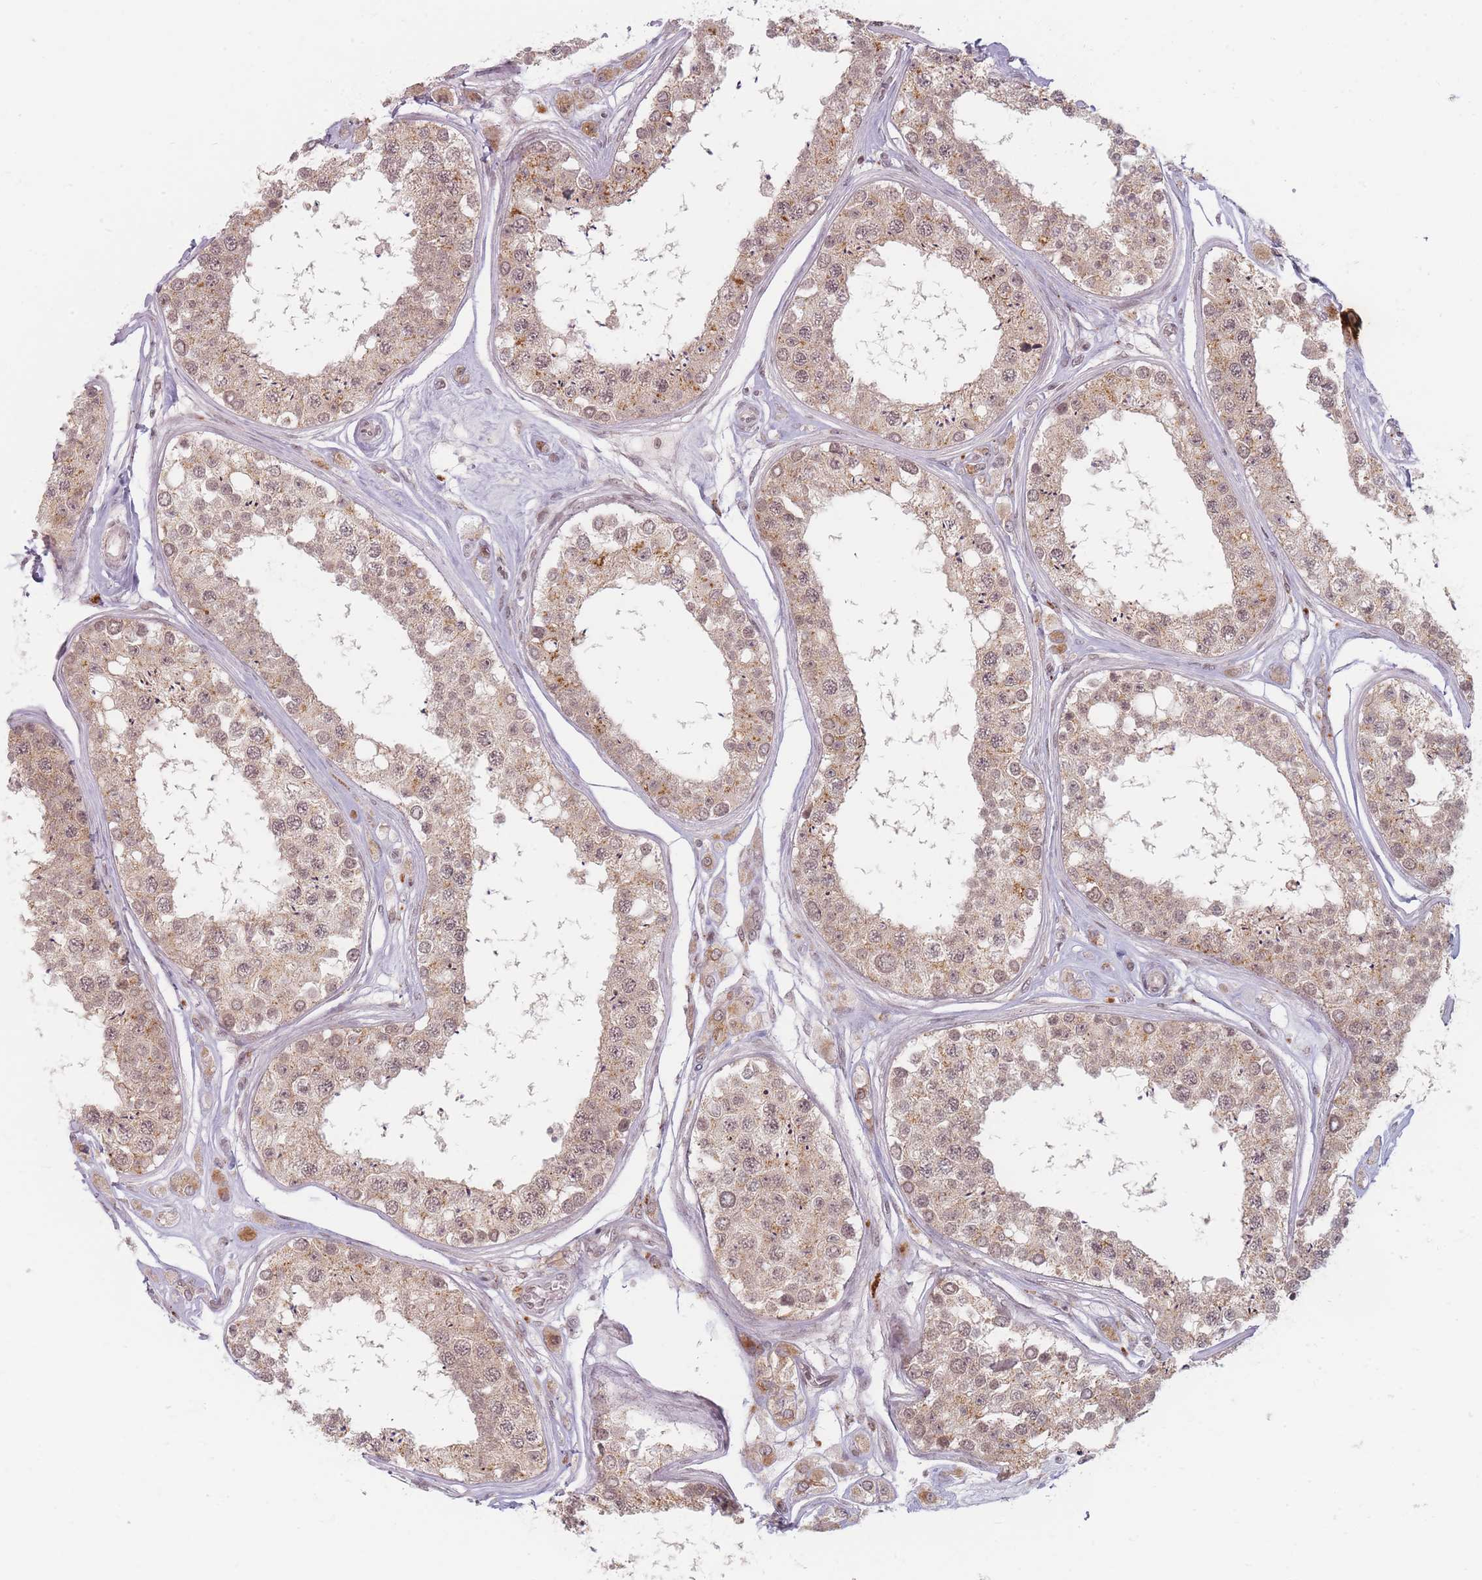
{"staining": {"intensity": "moderate", "quantity": ">75%", "location": "cytoplasmic/membranous,nuclear"}, "tissue": "testis", "cell_type": "Cells in seminiferous ducts", "image_type": "normal", "snomed": [{"axis": "morphology", "description": "Normal tissue, NOS"}, {"axis": "topography", "description": "Testis"}], "caption": "The histopathology image demonstrates staining of normal testis, revealing moderate cytoplasmic/membranous,nuclear protein expression (brown color) within cells in seminiferous ducts. The staining was performed using DAB to visualize the protein expression in brown, while the nuclei were stained in blue with hematoxylin (Magnification: 20x).", "gene": "SPATA45", "patient": {"sex": "male", "age": 25}}